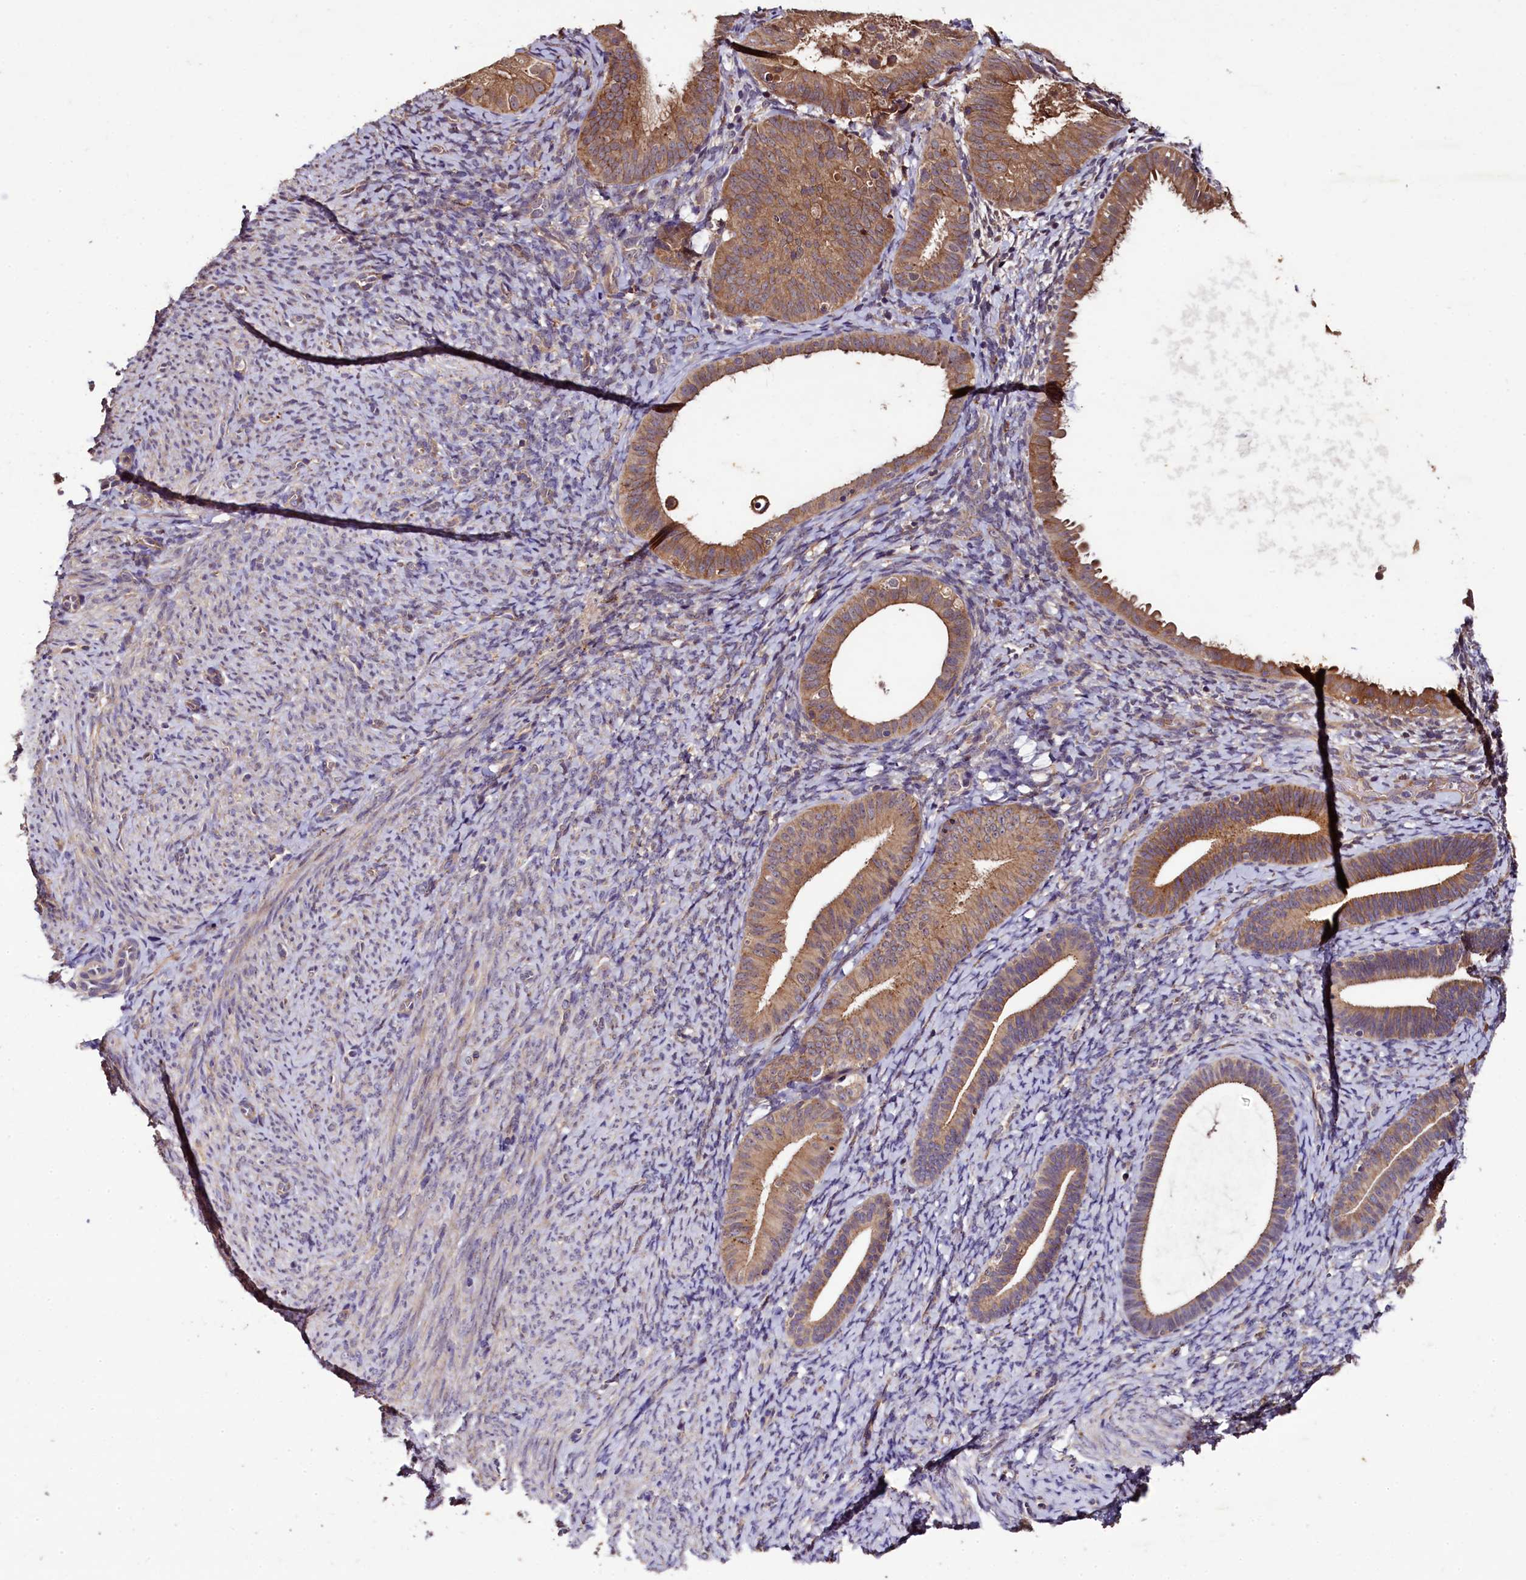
{"staining": {"intensity": "negative", "quantity": "none", "location": "none"}, "tissue": "endometrium", "cell_type": "Cells in endometrial stroma", "image_type": "normal", "snomed": [{"axis": "morphology", "description": "Normal tissue, NOS"}, {"axis": "topography", "description": "Endometrium"}], "caption": "The image reveals no significant staining in cells in endometrial stroma of endometrium. (DAB immunohistochemistry (IHC), high magnification).", "gene": "PLXNB1", "patient": {"sex": "female", "age": 65}}